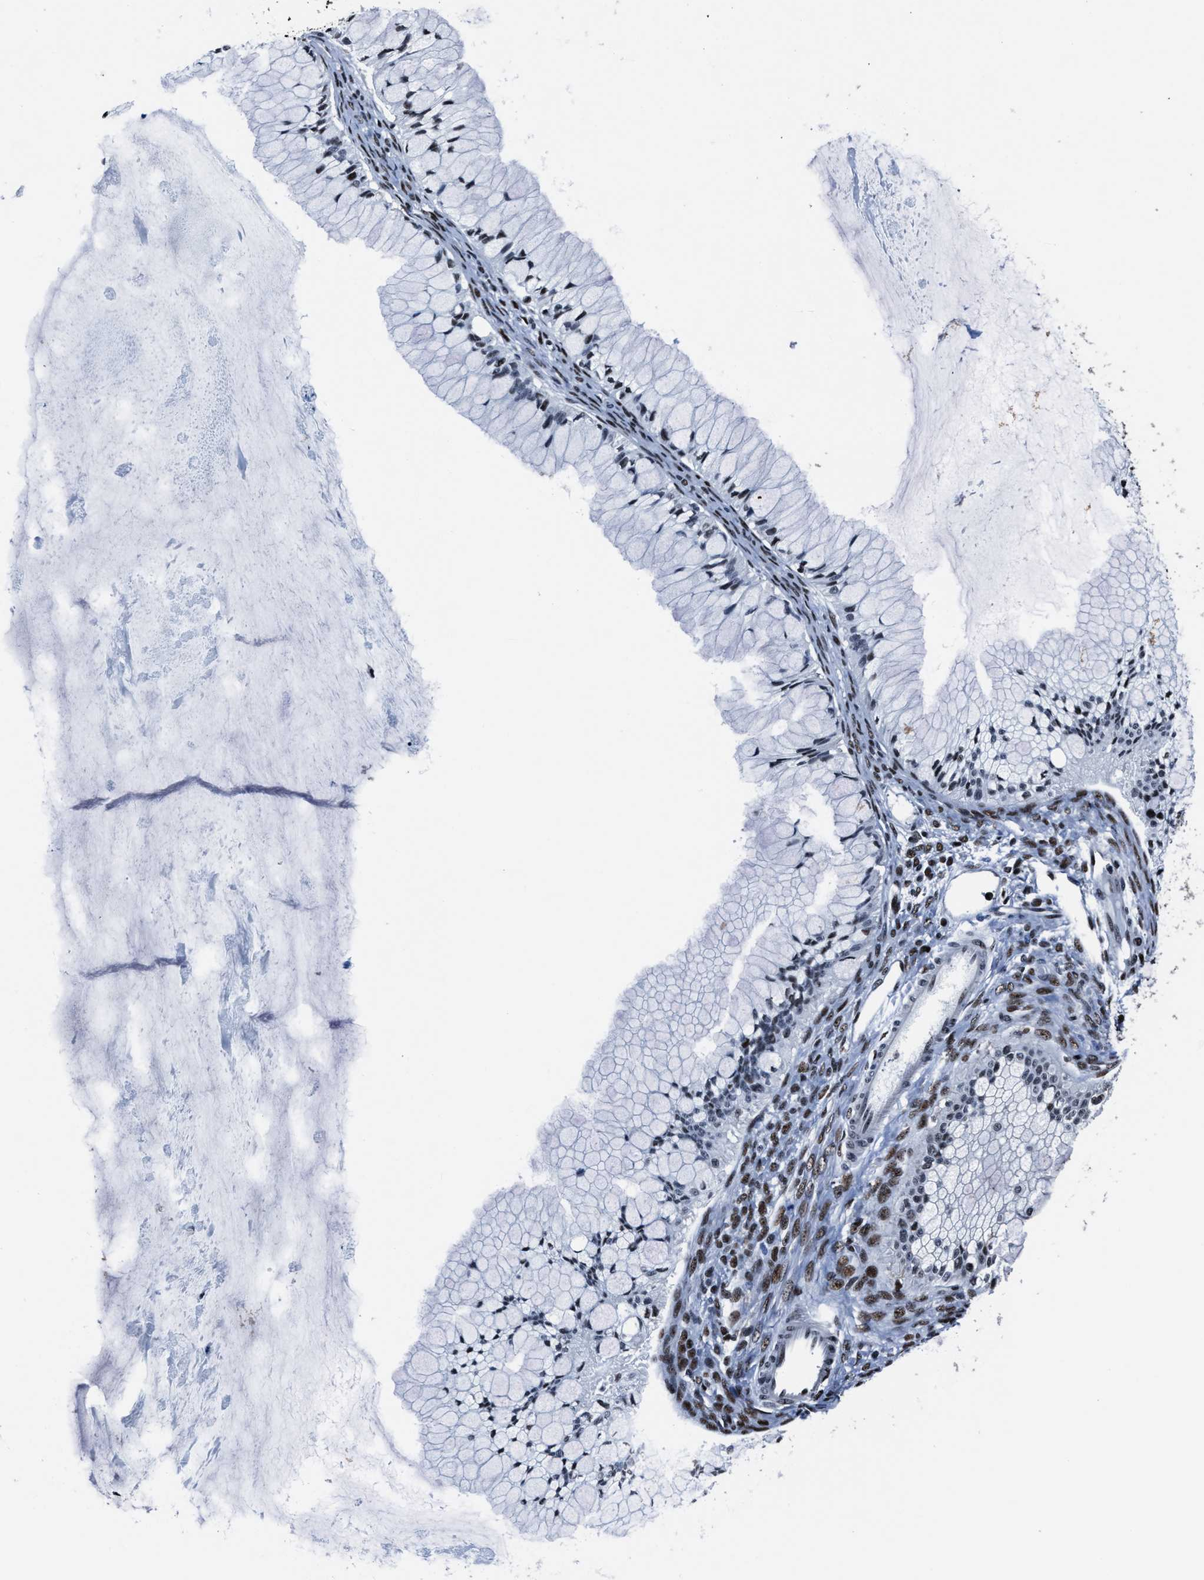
{"staining": {"intensity": "weak", "quantity": ">75%", "location": "nuclear"}, "tissue": "ovarian cancer", "cell_type": "Tumor cells", "image_type": "cancer", "snomed": [{"axis": "morphology", "description": "Cystadenocarcinoma, mucinous, NOS"}, {"axis": "topography", "description": "Ovary"}], "caption": "Brown immunohistochemical staining in human ovarian cancer demonstrates weak nuclear staining in about >75% of tumor cells.", "gene": "PPIE", "patient": {"sex": "female", "age": 57}}